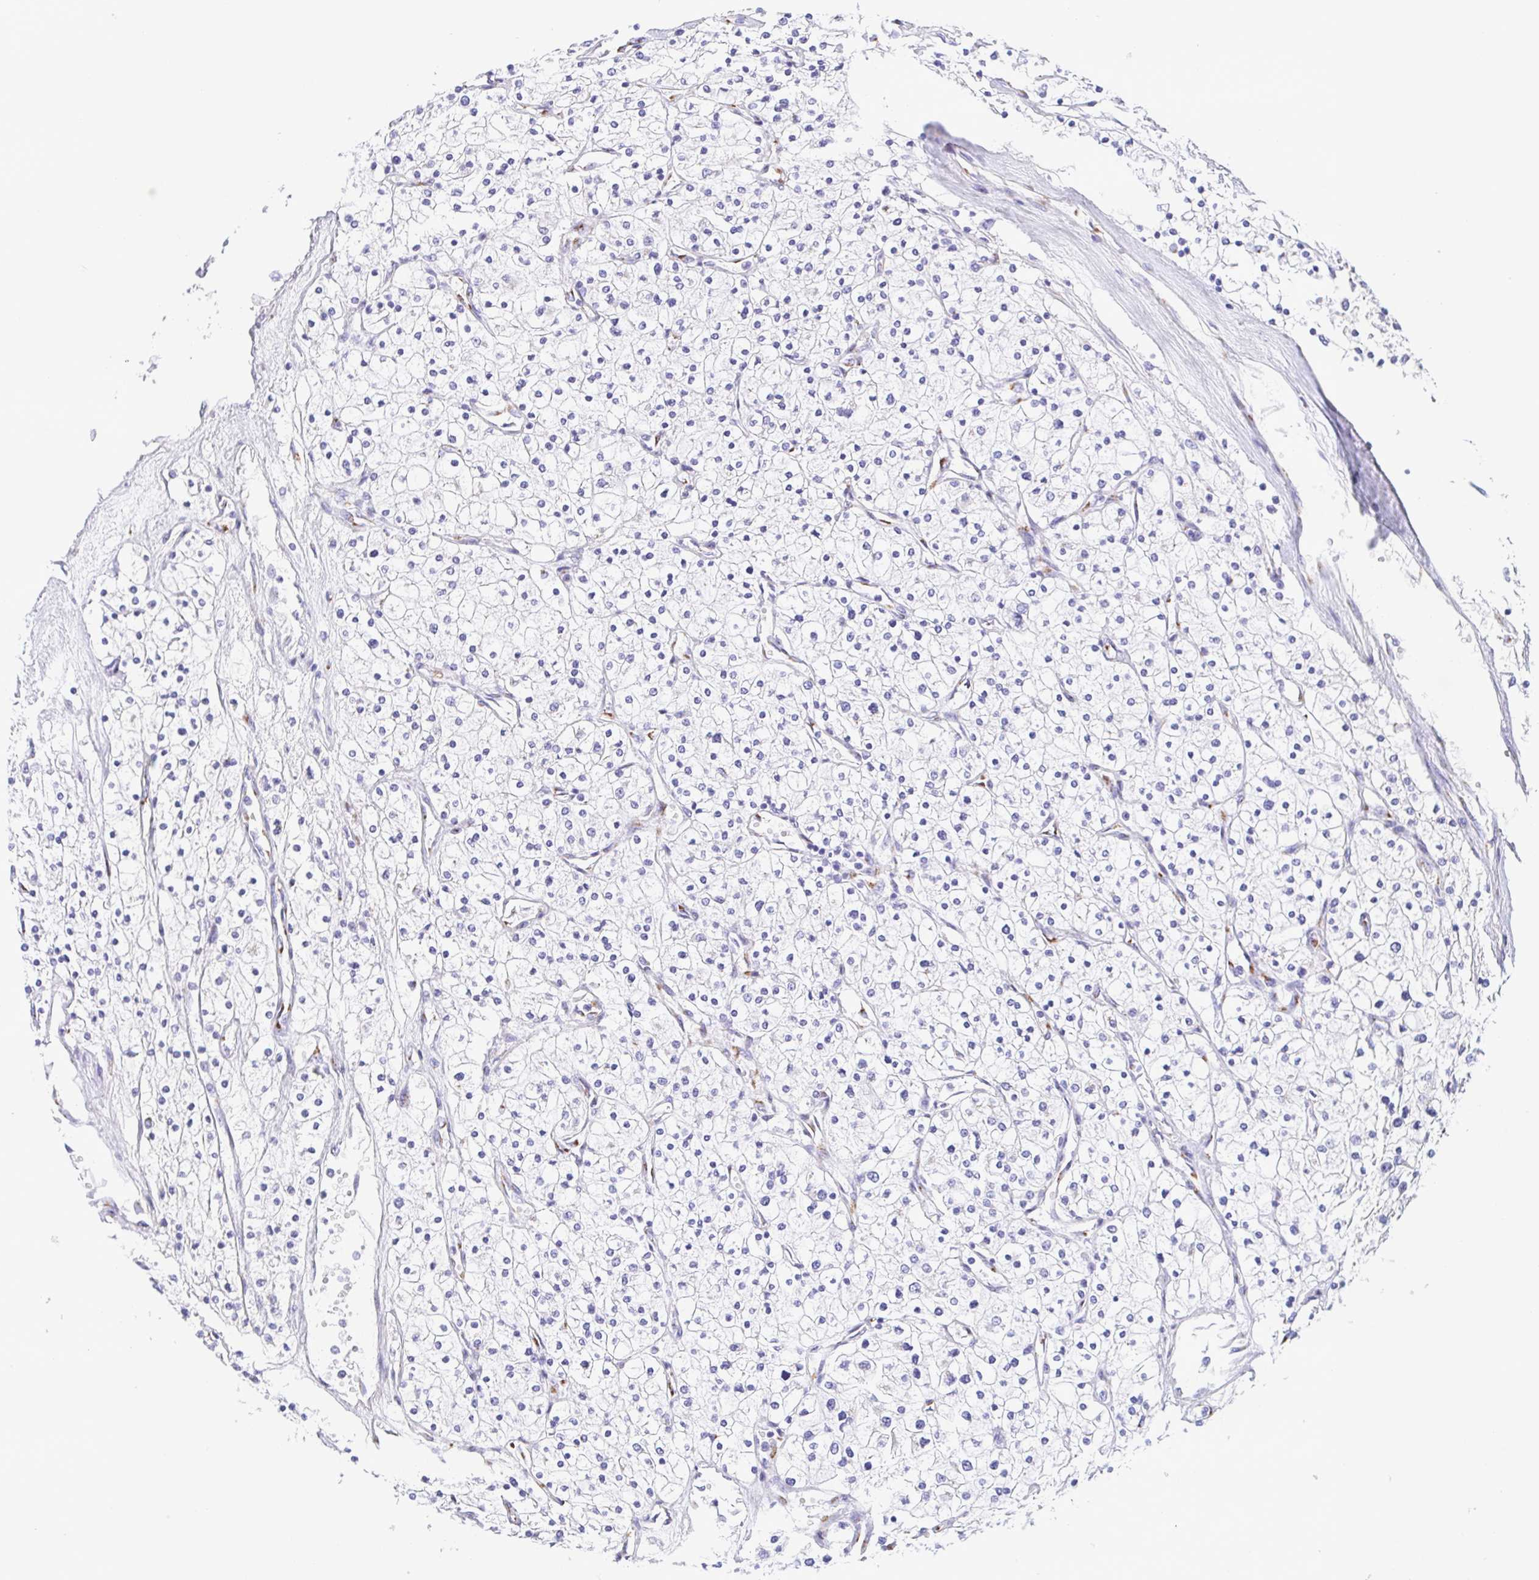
{"staining": {"intensity": "negative", "quantity": "none", "location": "none"}, "tissue": "renal cancer", "cell_type": "Tumor cells", "image_type": "cancer", "snomed": [{"axis": "morphology", "description": "Adenocarcinoma, NOS"}, {"axis": "topography", "description": "Kidney"}], "caption": "IHC photomicrograph of renal cancer (adenocarcinoma) stained for a protein (brown), which reveals no positivity in tumor cells.", "gene": "SULT1B1", "patient": {"sex": "male", "age": 80}}